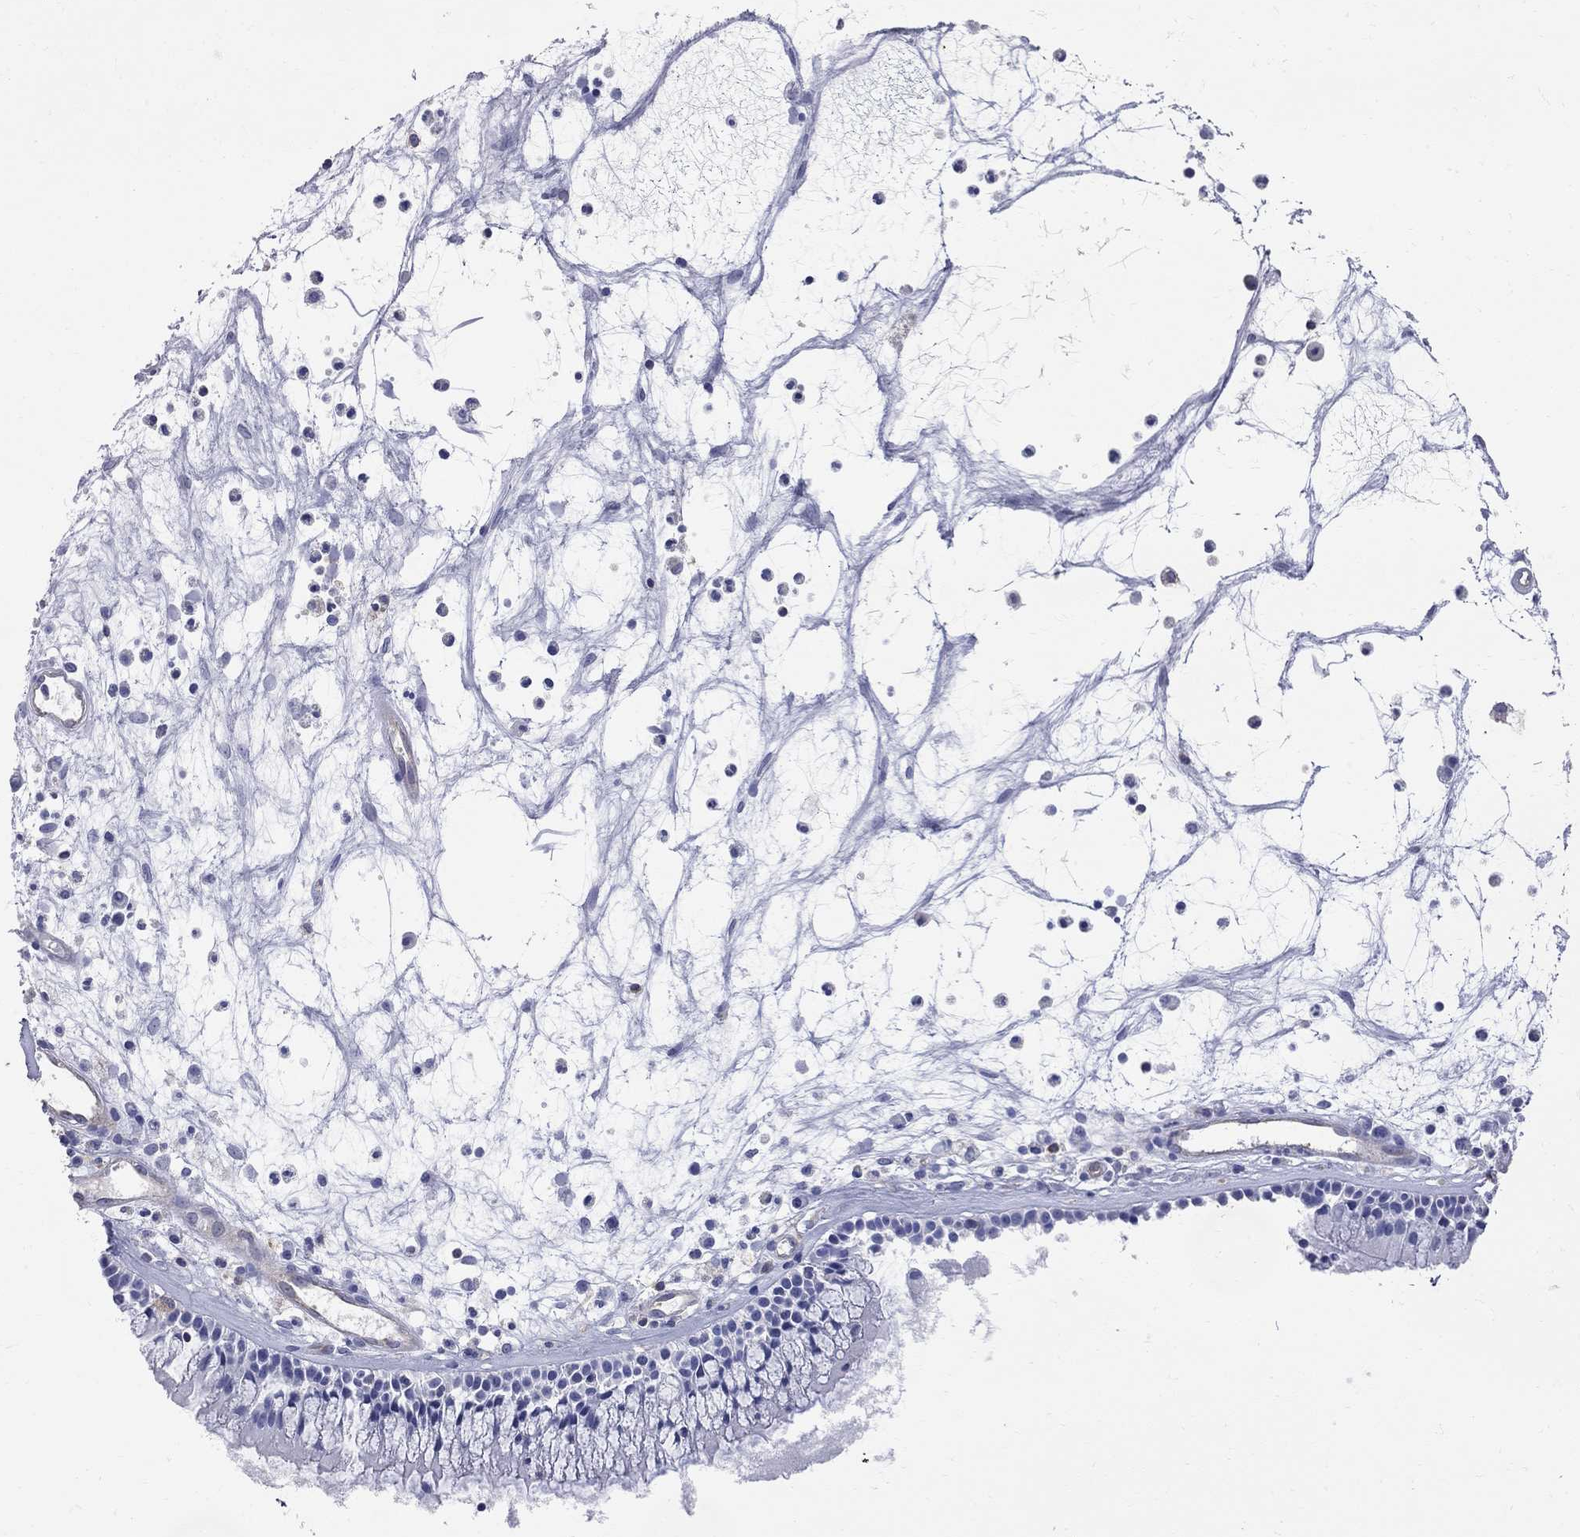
{"staining": {"intensity": "negative", "quantity": "none", "location": "none"}, "tissue": "nasopharynx", "cell_type": "Respiratory epithelial cells", "image_type": "normal", "snomed": [{"axis": "morphology", "description": "Normal tissue, NOS"}, {"axis": "topography", "description": "Nasopharynx"}], "caption": "An immunohistochemistry (IHC) histopathology image of benign nasopharynx is shown. There is no staining in respiratory epithelial cells of nasopharynx. The staining was performed using DAB to visualize the protein expression in brown, while the nuclei were stained in blue with hematoxylin (Magnification: 20x).", "gene": "ABI3", "patient": {"sex": "female", "age": 47}}